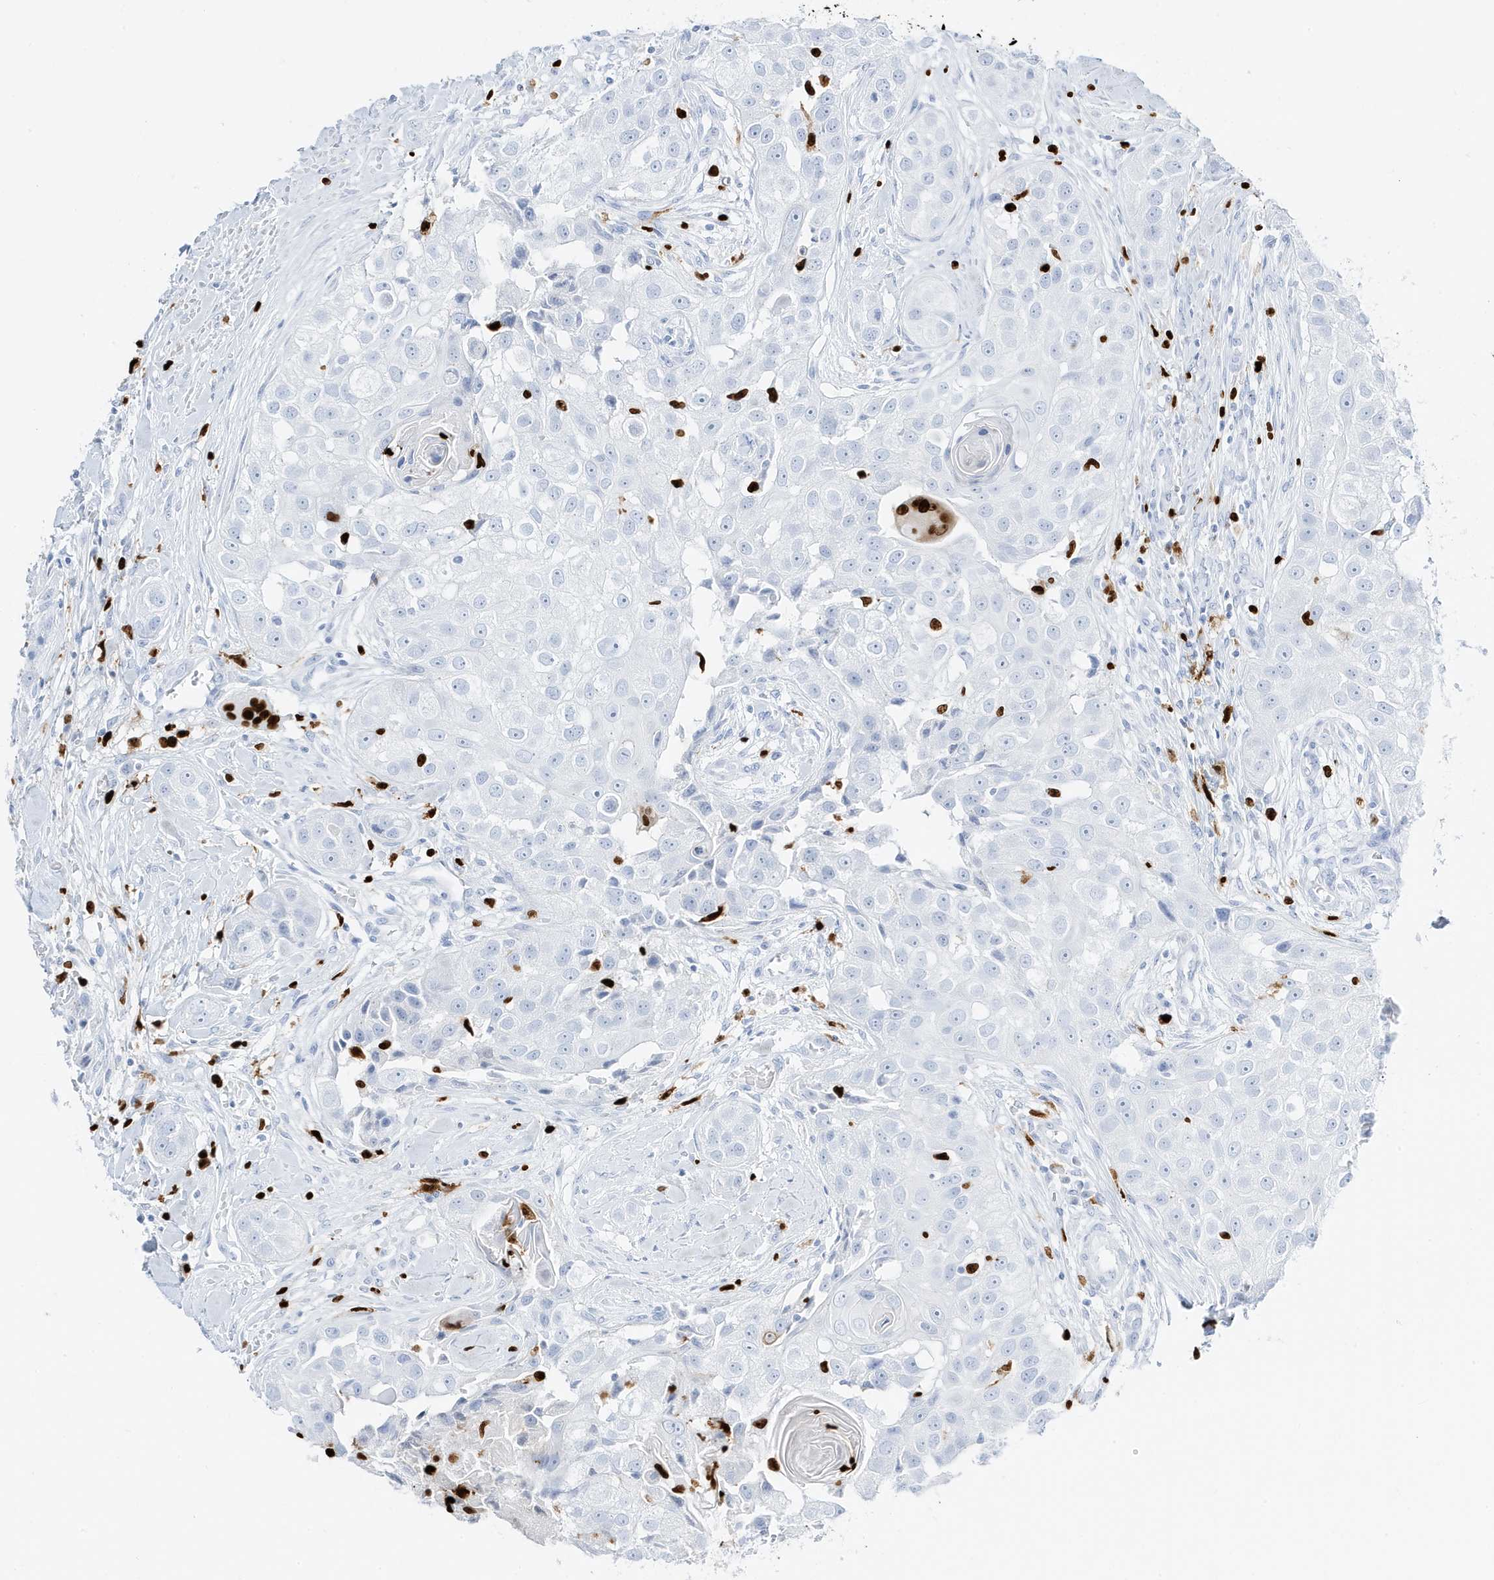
{"staining": {"intensity": "negative", "quantity": "none", "location": "none"}, "tissue": "head and neck cancer", "cell_type": "Tumor cells", "image_type": "cancer", "snomed": [{"axis": "morphology", "description": "Normal tissue, NOS"}, {"axis": "morphology", "description": "Squamous cell carcinoma, NOS"}, {"axis": "topography", "description": "Skeletal muscle"}, {"axis": "topography", "description": "Head-Neck"}], "caption": "IHC photomicrograph of human head and neck cancer stained for a protein (brown), which shows no staining in tumor cells.", "gene": "MNDA", "patient": {"sex": "male", "age": 51}}